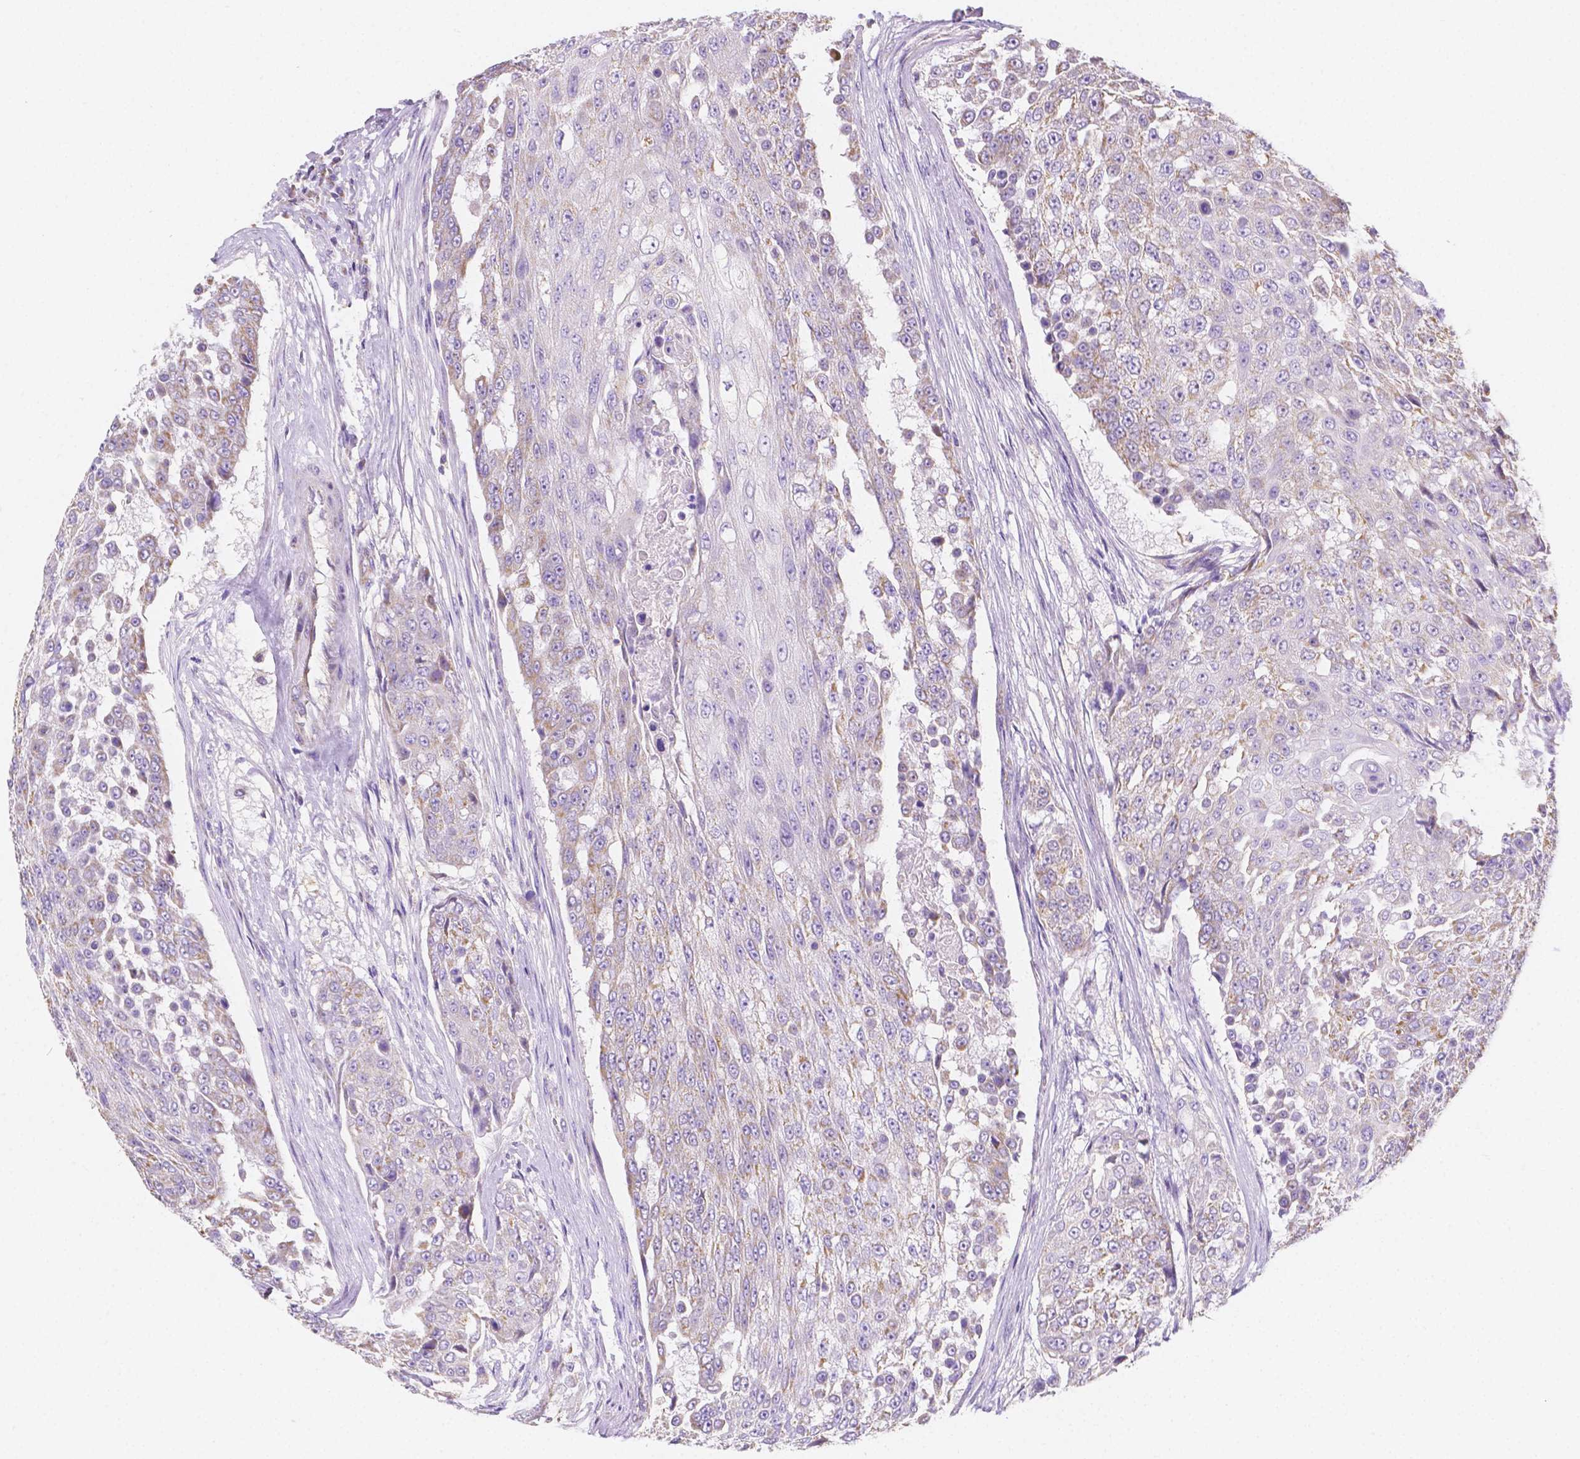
{"staining": {"intensity": "weak", "quantity": "<25%", "location": "cytoplasmic/membranous"}, "tissue": "urothelial cancer", "cell_type": "Tumor cells", "image_type": "cancer", "snomed": [{"axis": "morphology", "description": "Urothelial carcinoma, High grade"}, {"axis": "topography", "description": "Urinary bladder"}], "caption": "Tumor cells are negative for protein expression in human high-grade urothelial carcinoma. (DAB immunohistochemistry visualized using brightfield microscopy, high magnification).", "gene": "SGTB", "patient": {"sex": "female", "age": 63}}